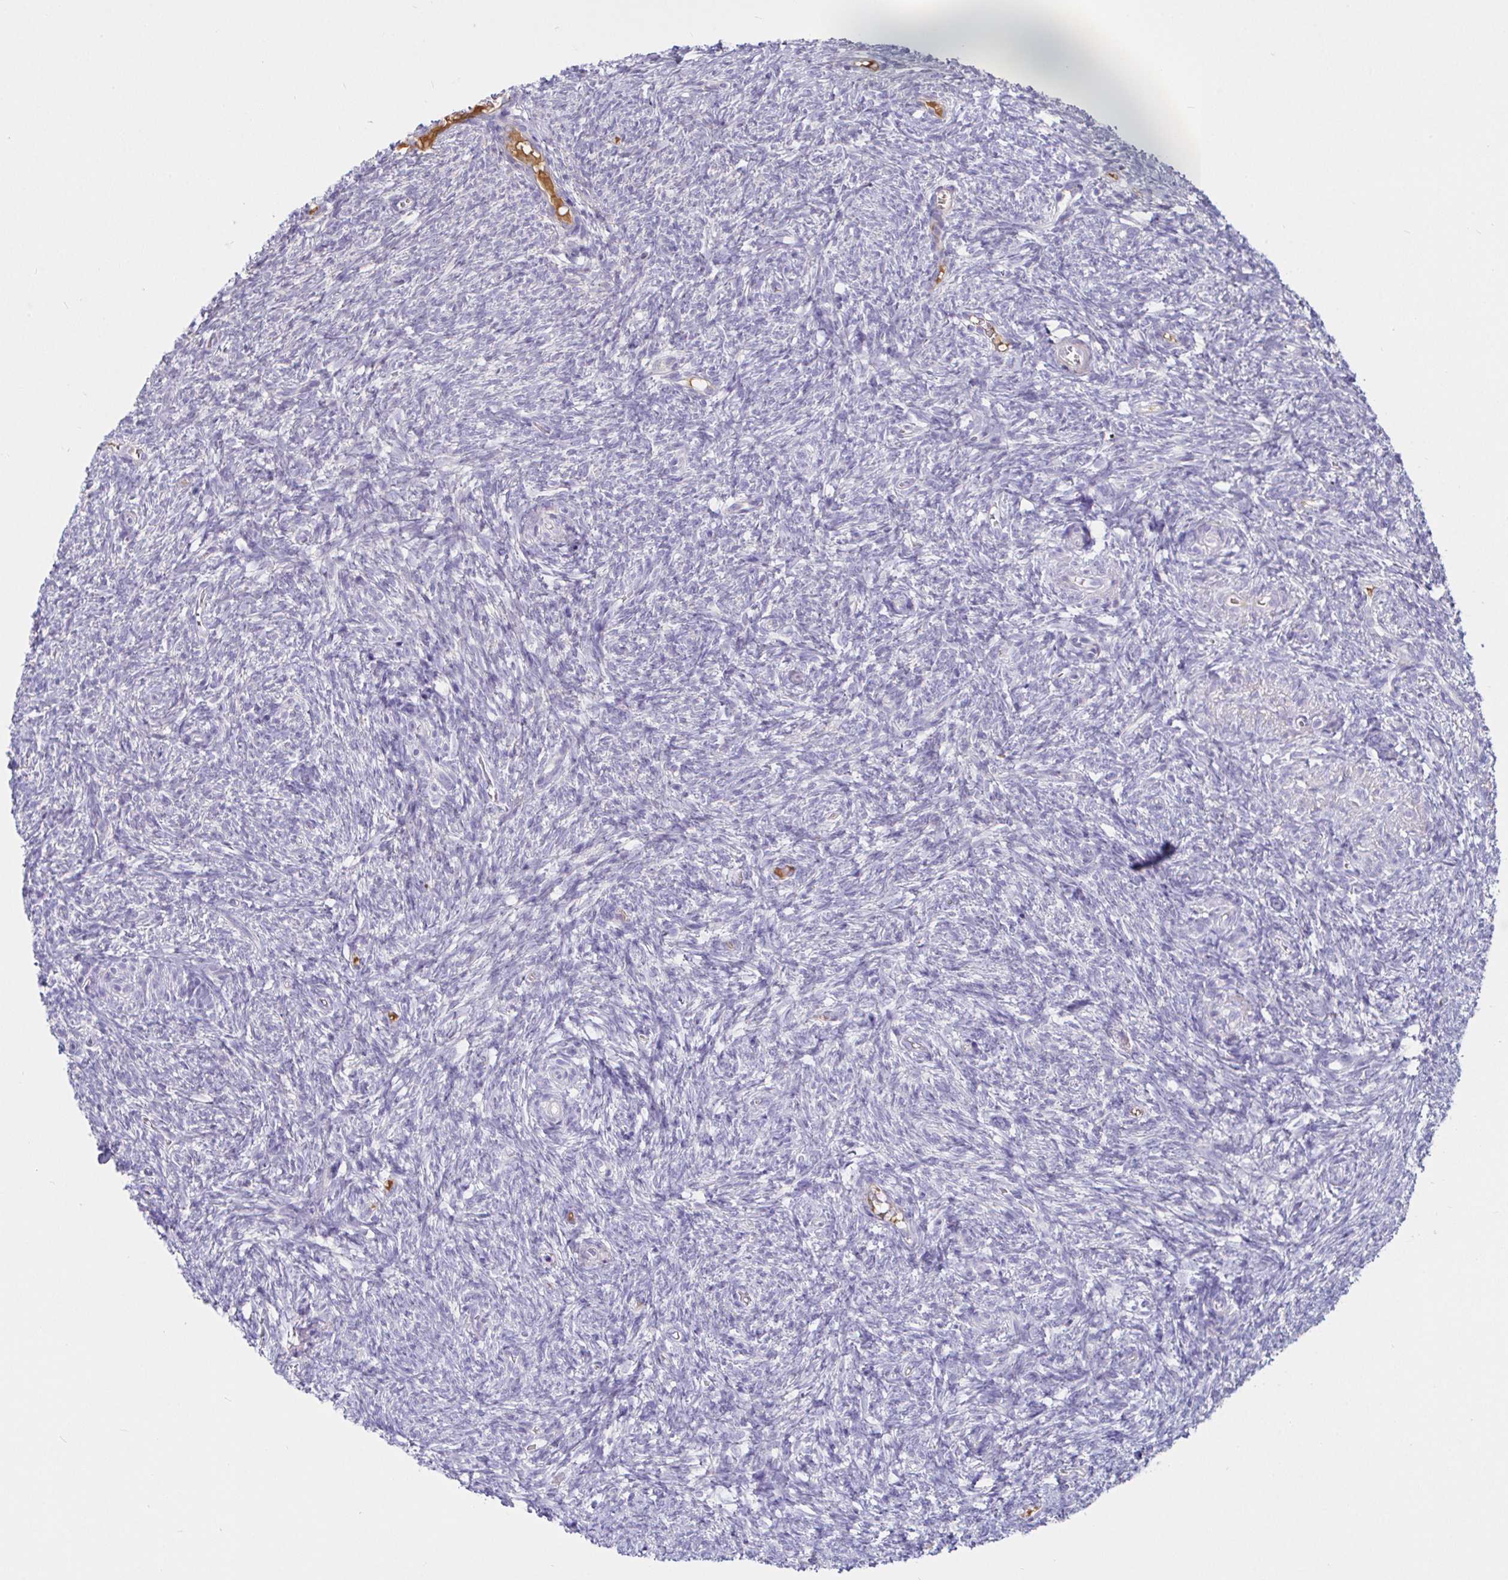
{"staining": {"intensity": "negative", "quantity": "none", "location": "none"}, "tissue": "ovary", "cell_type": "Ovarian stroma cells", "image_type": "normal", "snomed": [{"axis": "morphology", "description": "Normal tissue, NOS"}, {"axis": "topography", "description": "Ovary"}], "caption": "High power microscopy photomicrograph of an immunohistochemistry micrograph of normal ovary, revealing no significant positivity in ovarian stroma cells. Brightfield microscopy of immunohistochemistry stained with DAB (brown) and hematoxylin (blue), captured at high magnification.", "gene": "SAA2", "patient": {"sex": "female", "age": 39}}